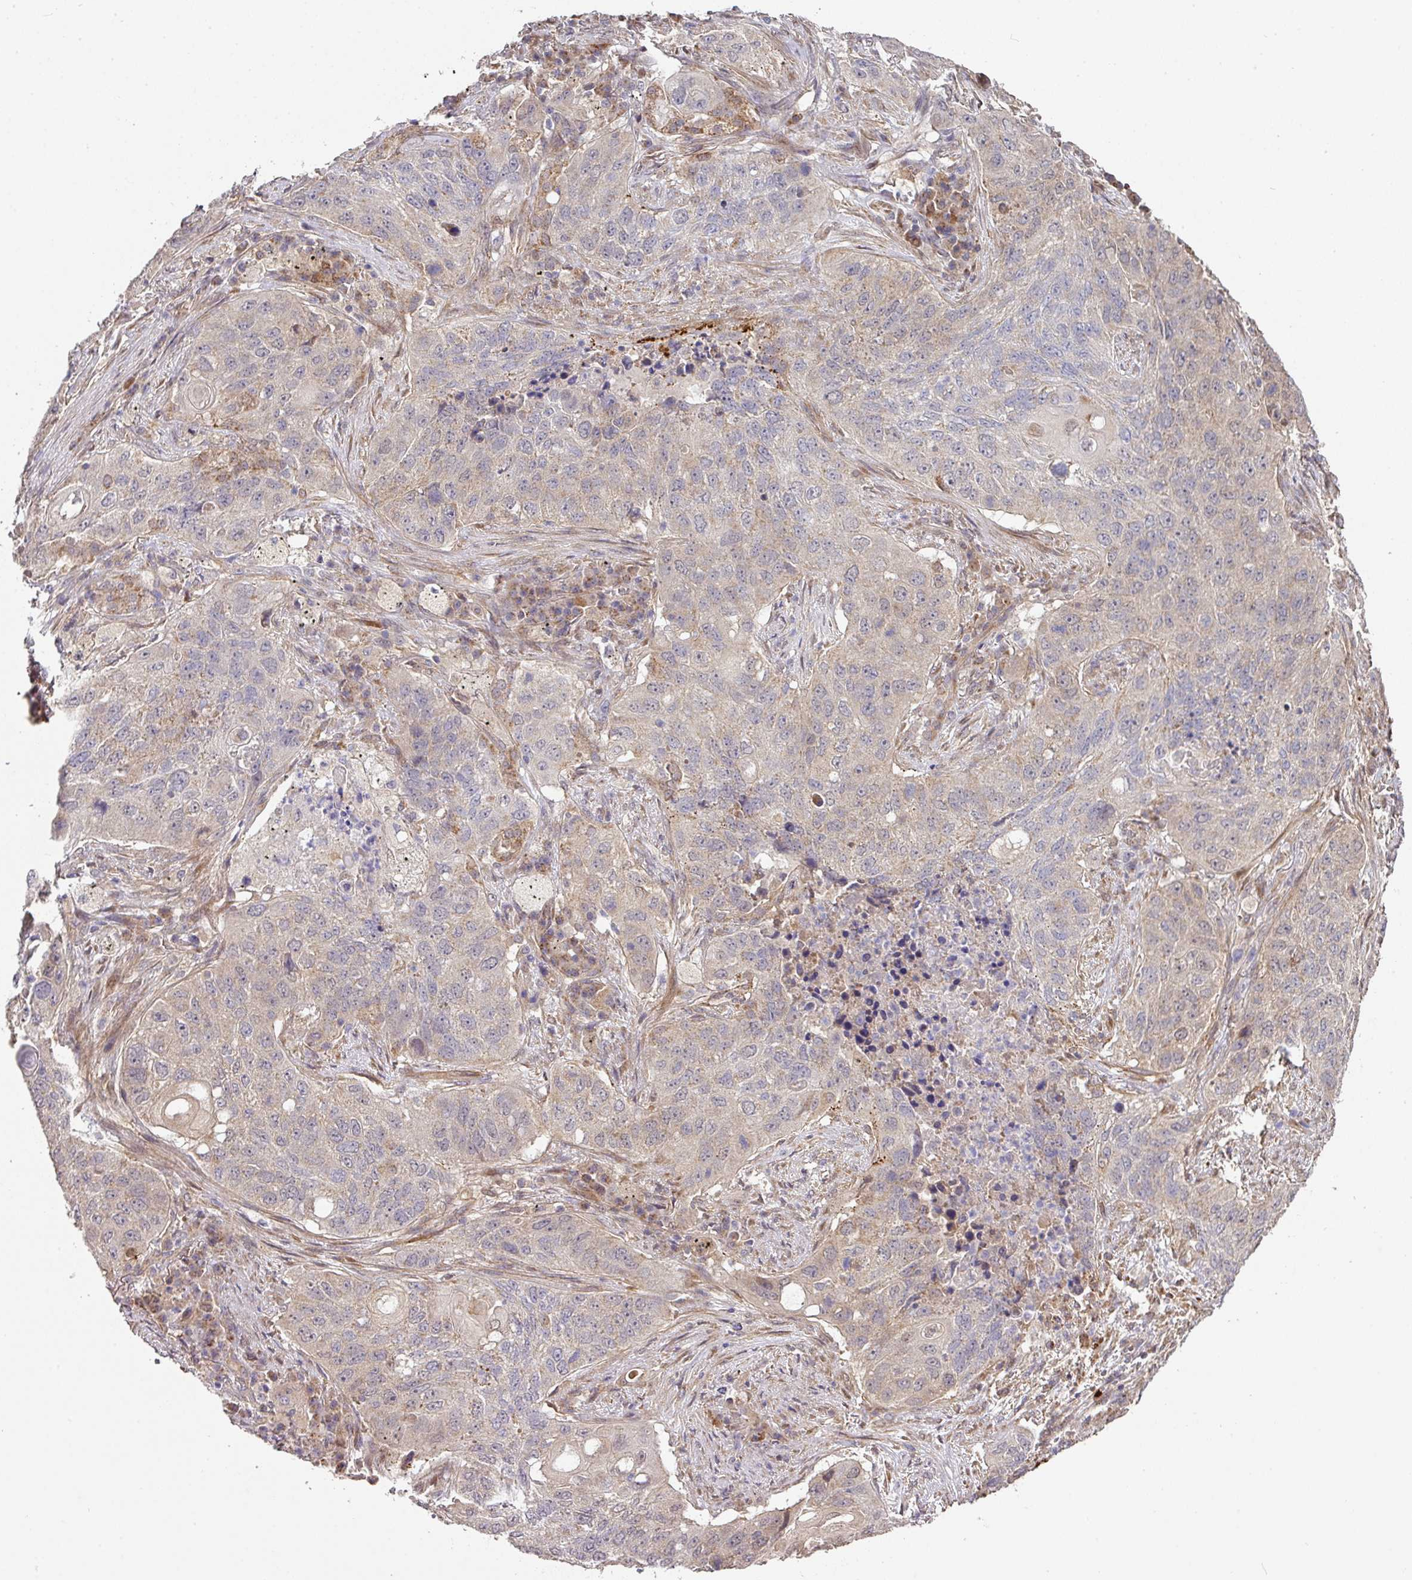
{"staining": {"intensity": "weak", "quantity": "25%-75%", "location": "cytoplasmic/membranous"}, "tissue": "lung cancer", "cell_type": "Tumor cells", "image_type": "cancer", "snomed": [{"axis": "morphology", "description": "Squamous cell carcinoma, NOS"}, {"axis": "topography", "description": "Lung"}], "caption": "Immunohistochemical staining of lung cancer exhibits weak cytoplasmic/membranous protein positivity in approximately 25%-75% of tumor cells.", "gene": "STK35", "patient": {"sex": "female", "age": 63}}